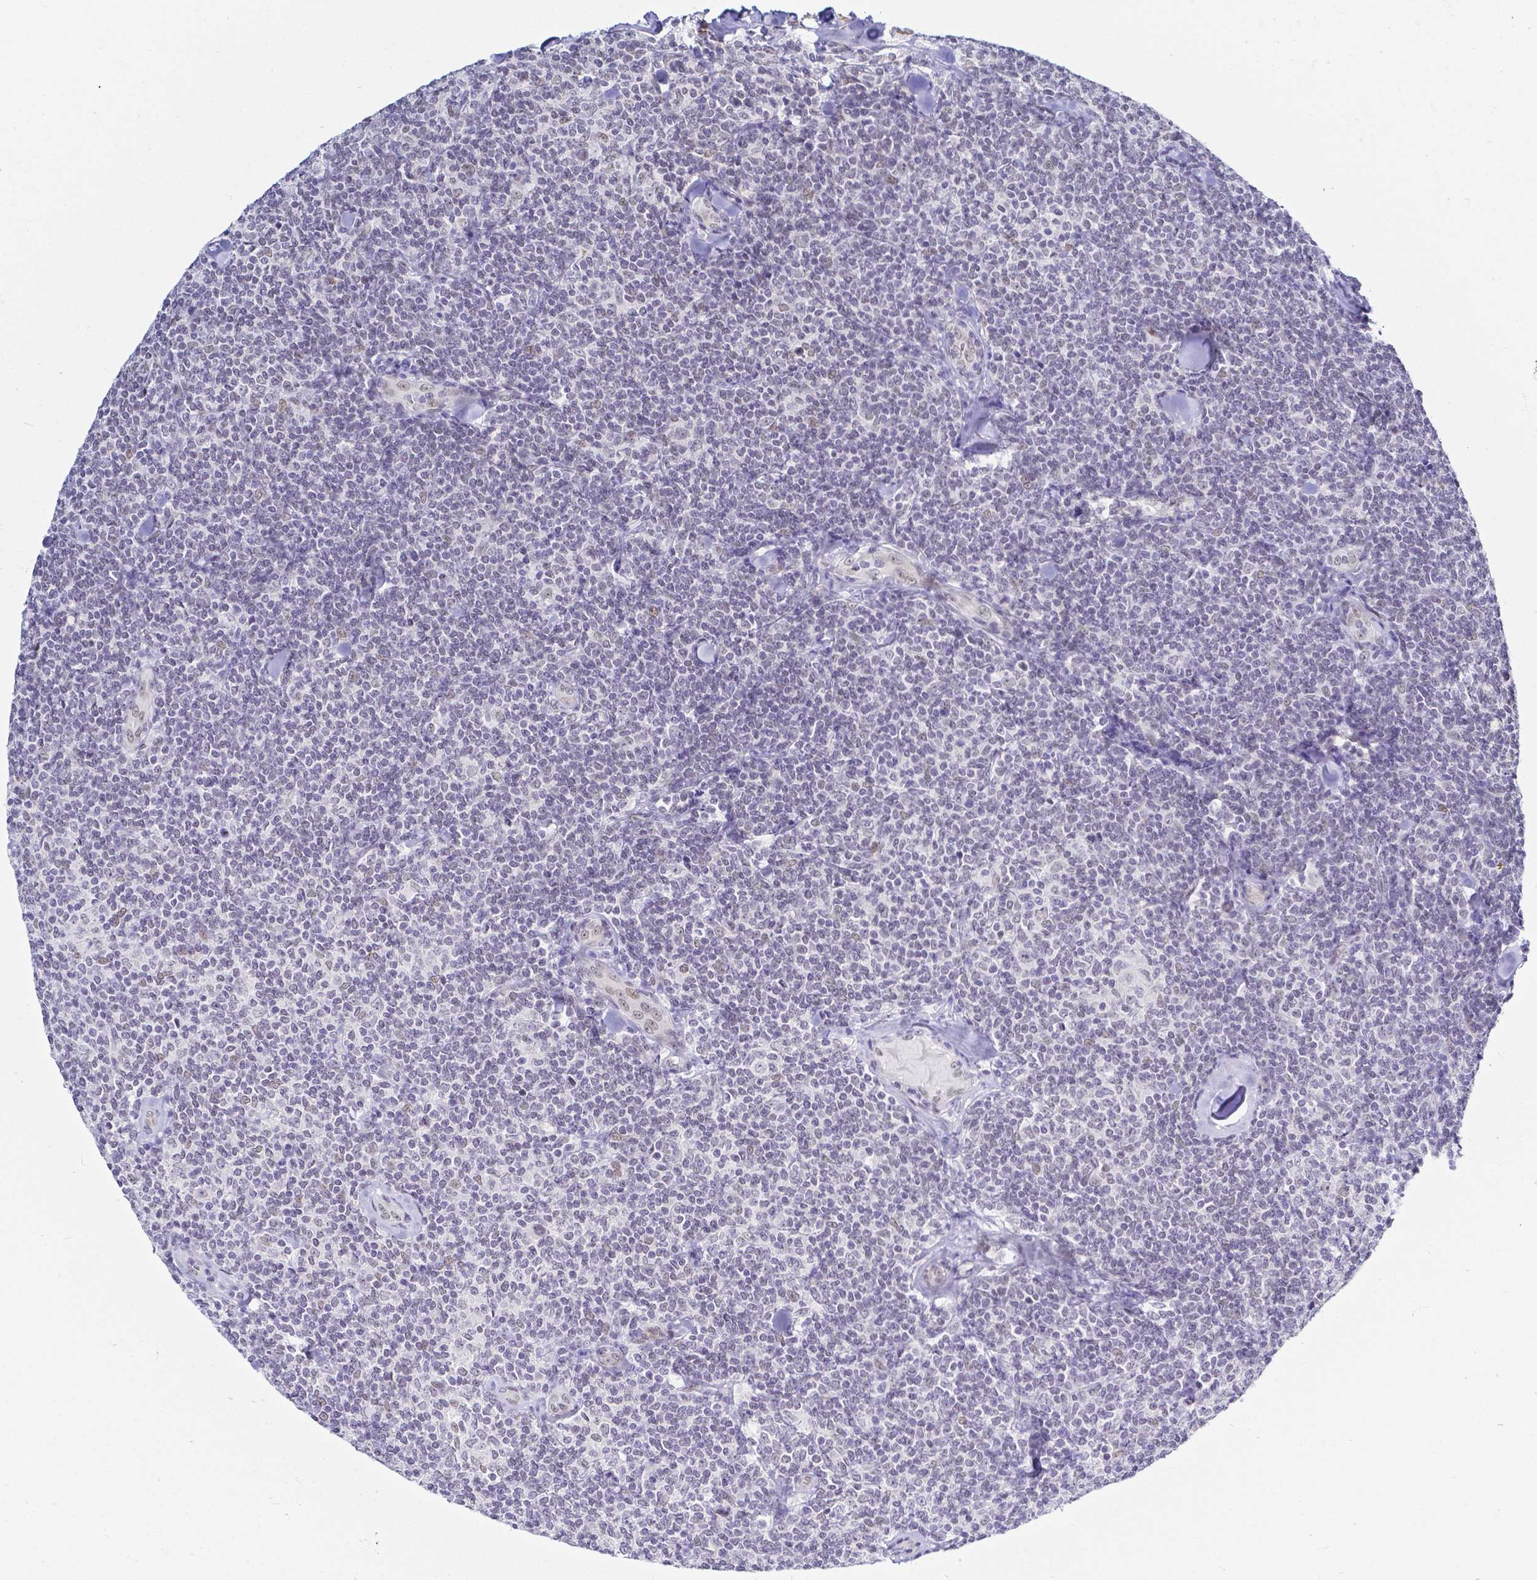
{"staining": {"intensity": "negative", "quantity": "none", "location": "none"}, "tissue": "lymphoma", "cell_type": "Tumor cells", "image_type": "cancer", "snomed": [{"axis": "morphology", "description": "Malignant lymphoma, non-Hodgkin's type, Low grade"}, {"axis": "topography", "description": "Lymph node"}], "caption": "The photomicrograph demonstrates no significant staining in tumor cells of malignant lymphoma, non-Hodgkin's type (low-grade).", "gene": "FAM83G", "patient": {"sex": "female", "age": 56}}